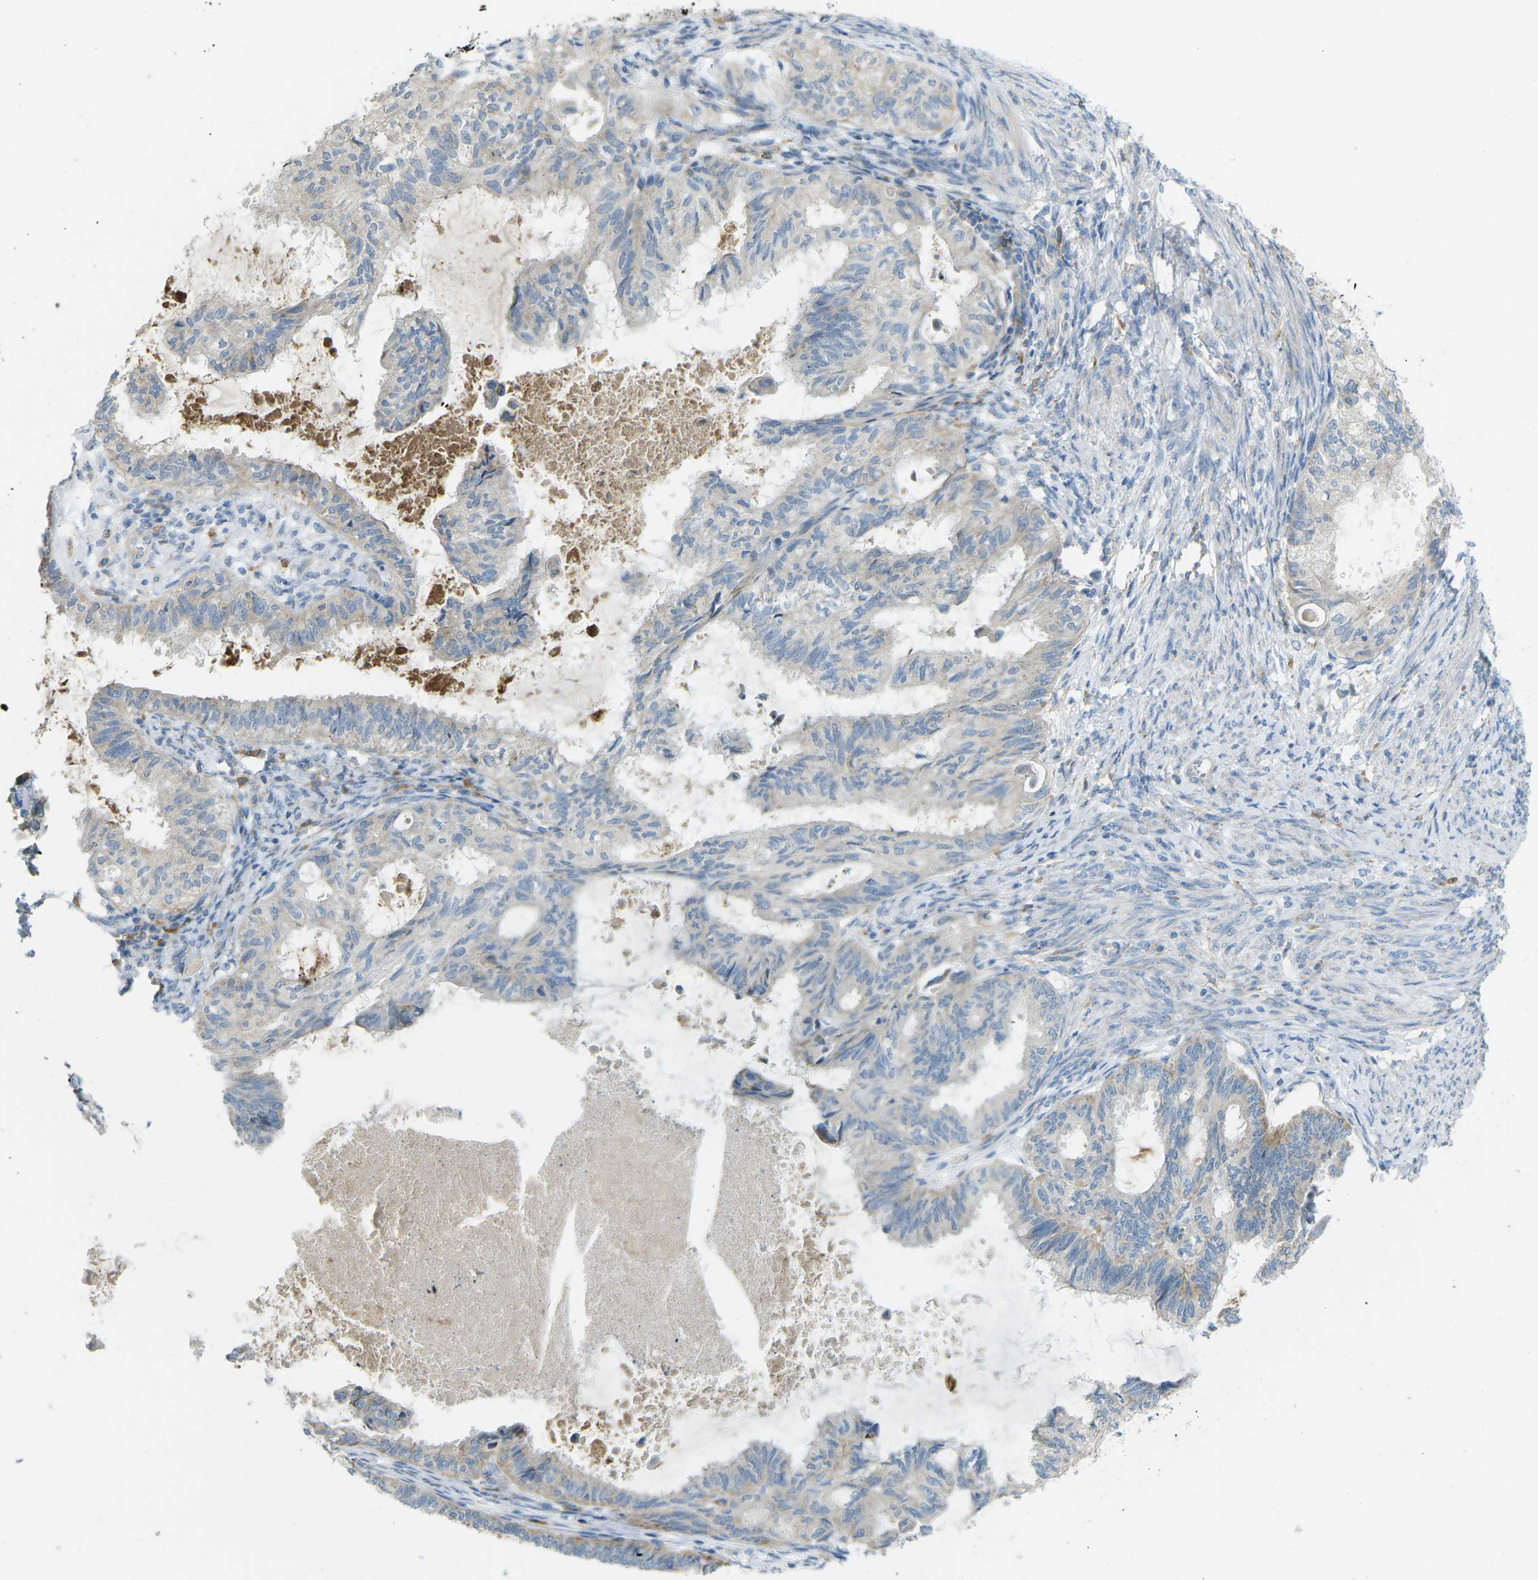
{"staining": {"intensity": "weak", "quantity": "<25%", "location": "cytoplasmic/membranous"}, "tissue": "cervical cancer", "cell_type": "Tumor cells", "image_type": "cancer", "snomed": [{"axis": "morphology", "description": "Normal tissue, NOS"}, {"axis": "morphology", "description": "Adenocarcinoma, NOS"}, {"axis": "topography", "description": "Cervix"}, {"axis": "topography", "description": "Endometrium"}], "caption": "High power microscopy histopathology image of an IHC micrograph of cervical cancer, revealing no significant staining in tumor cells.", "gene": "MYLK4", "patient": {"sex": "female", "age": 86}}